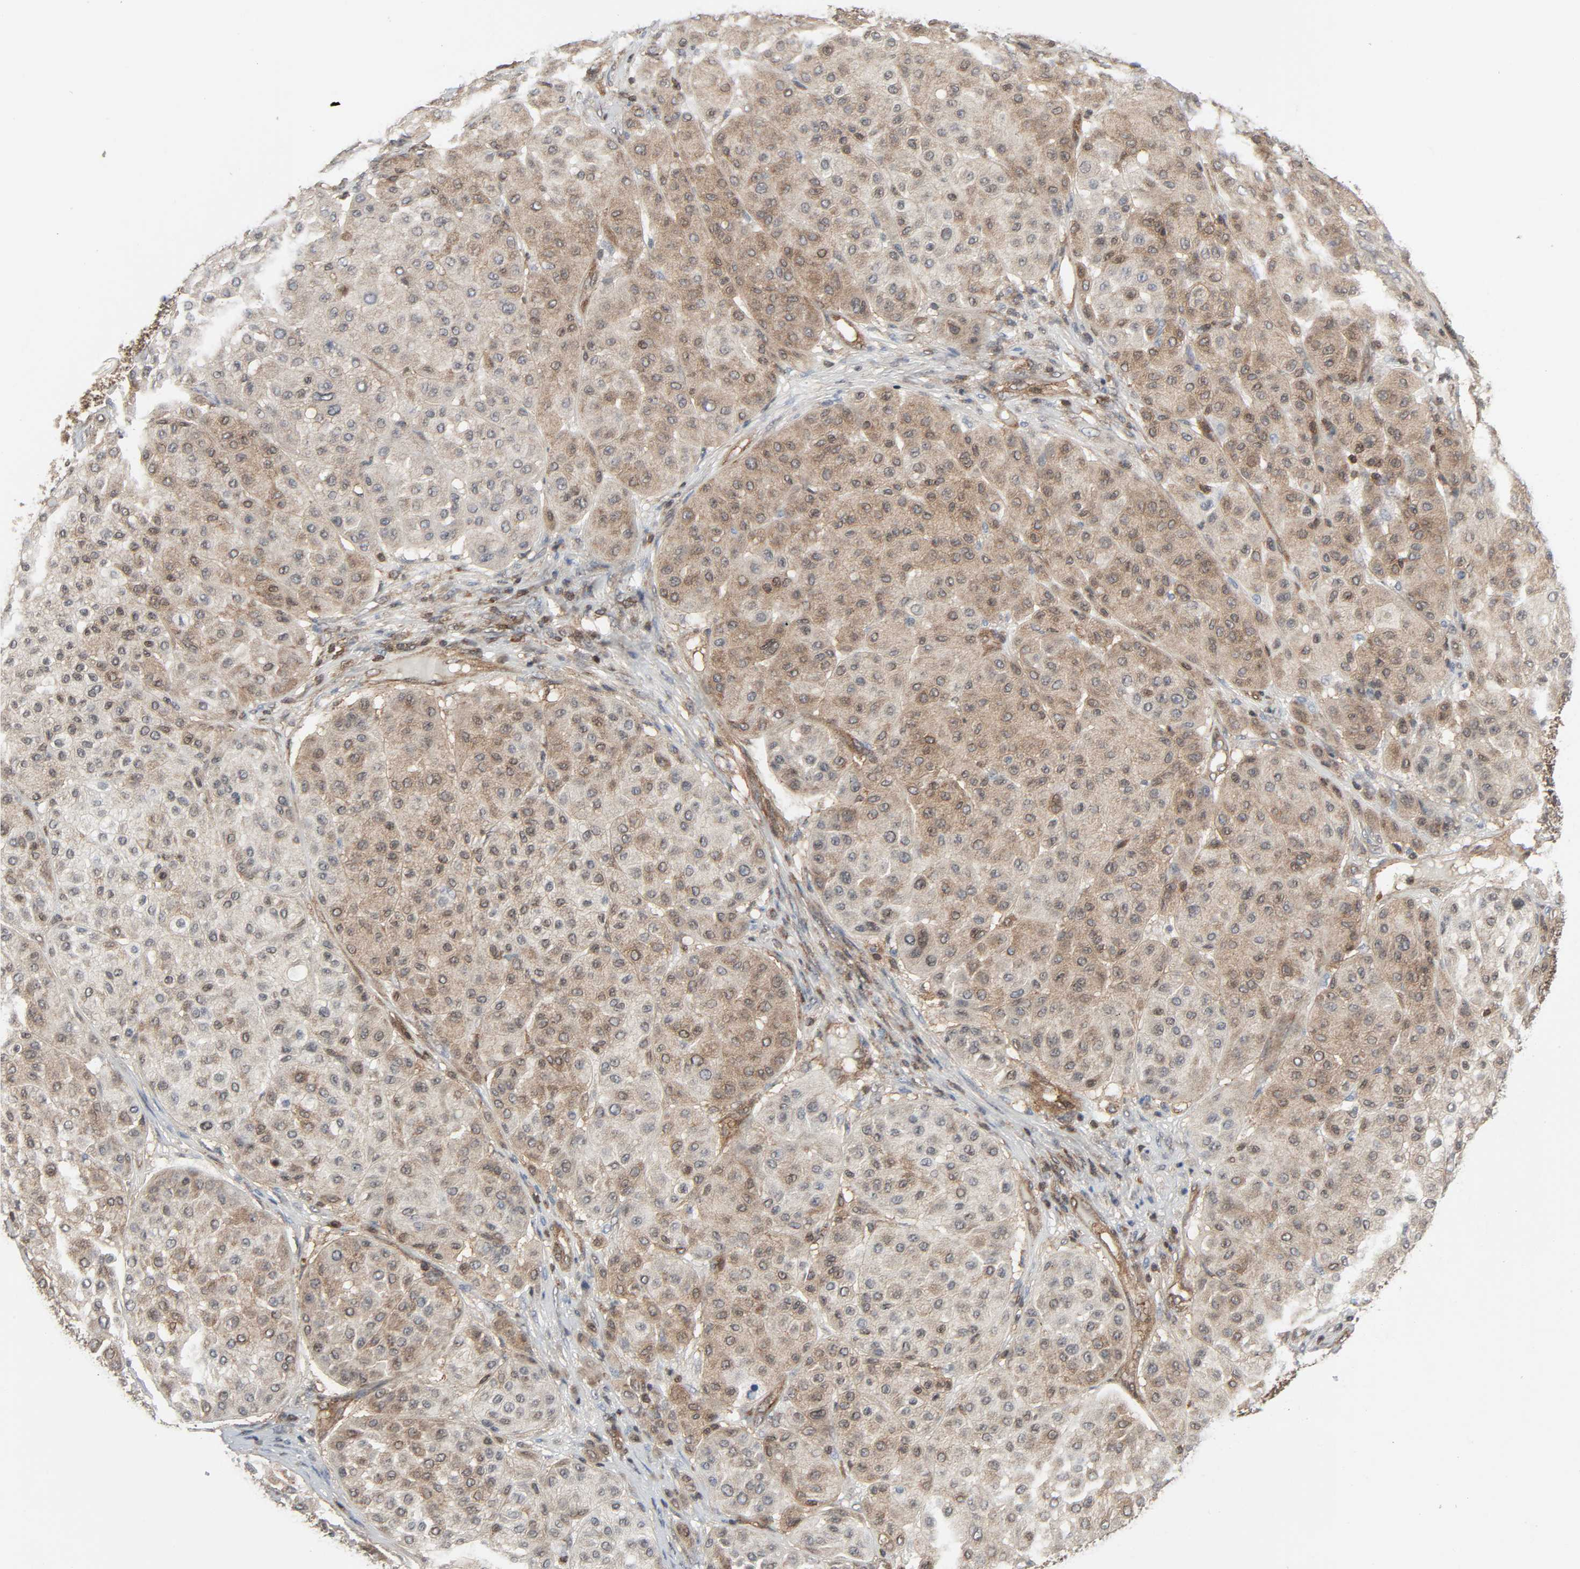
{"staining": {"intensity": "weak", "quantity": ">75%", "location": "cytoplasmic/membranous,nuclear"}, "tissue": "melanoma", "cell_type": "Tumor cells", "image_type": "cancer", "snomed": [{"axis": "morphology", "description": "Normal tissue, NOS"}, {"axis": "morphology", "description": "Malignant melanoma, Metastatic site"}, {"axis": "topography", "description": "Skin"}], "caption": "Immunohistochemistry (DAB (3,3'-diaminobenzidine)) staining of human malignant melanoma (metastatic site) shows weak cytoplasmic/membranous and nuclear protein positivity in about >75% of tumor cells.", "gene": "GSK3A", "patient": {"sex": "male", "age": 41}}